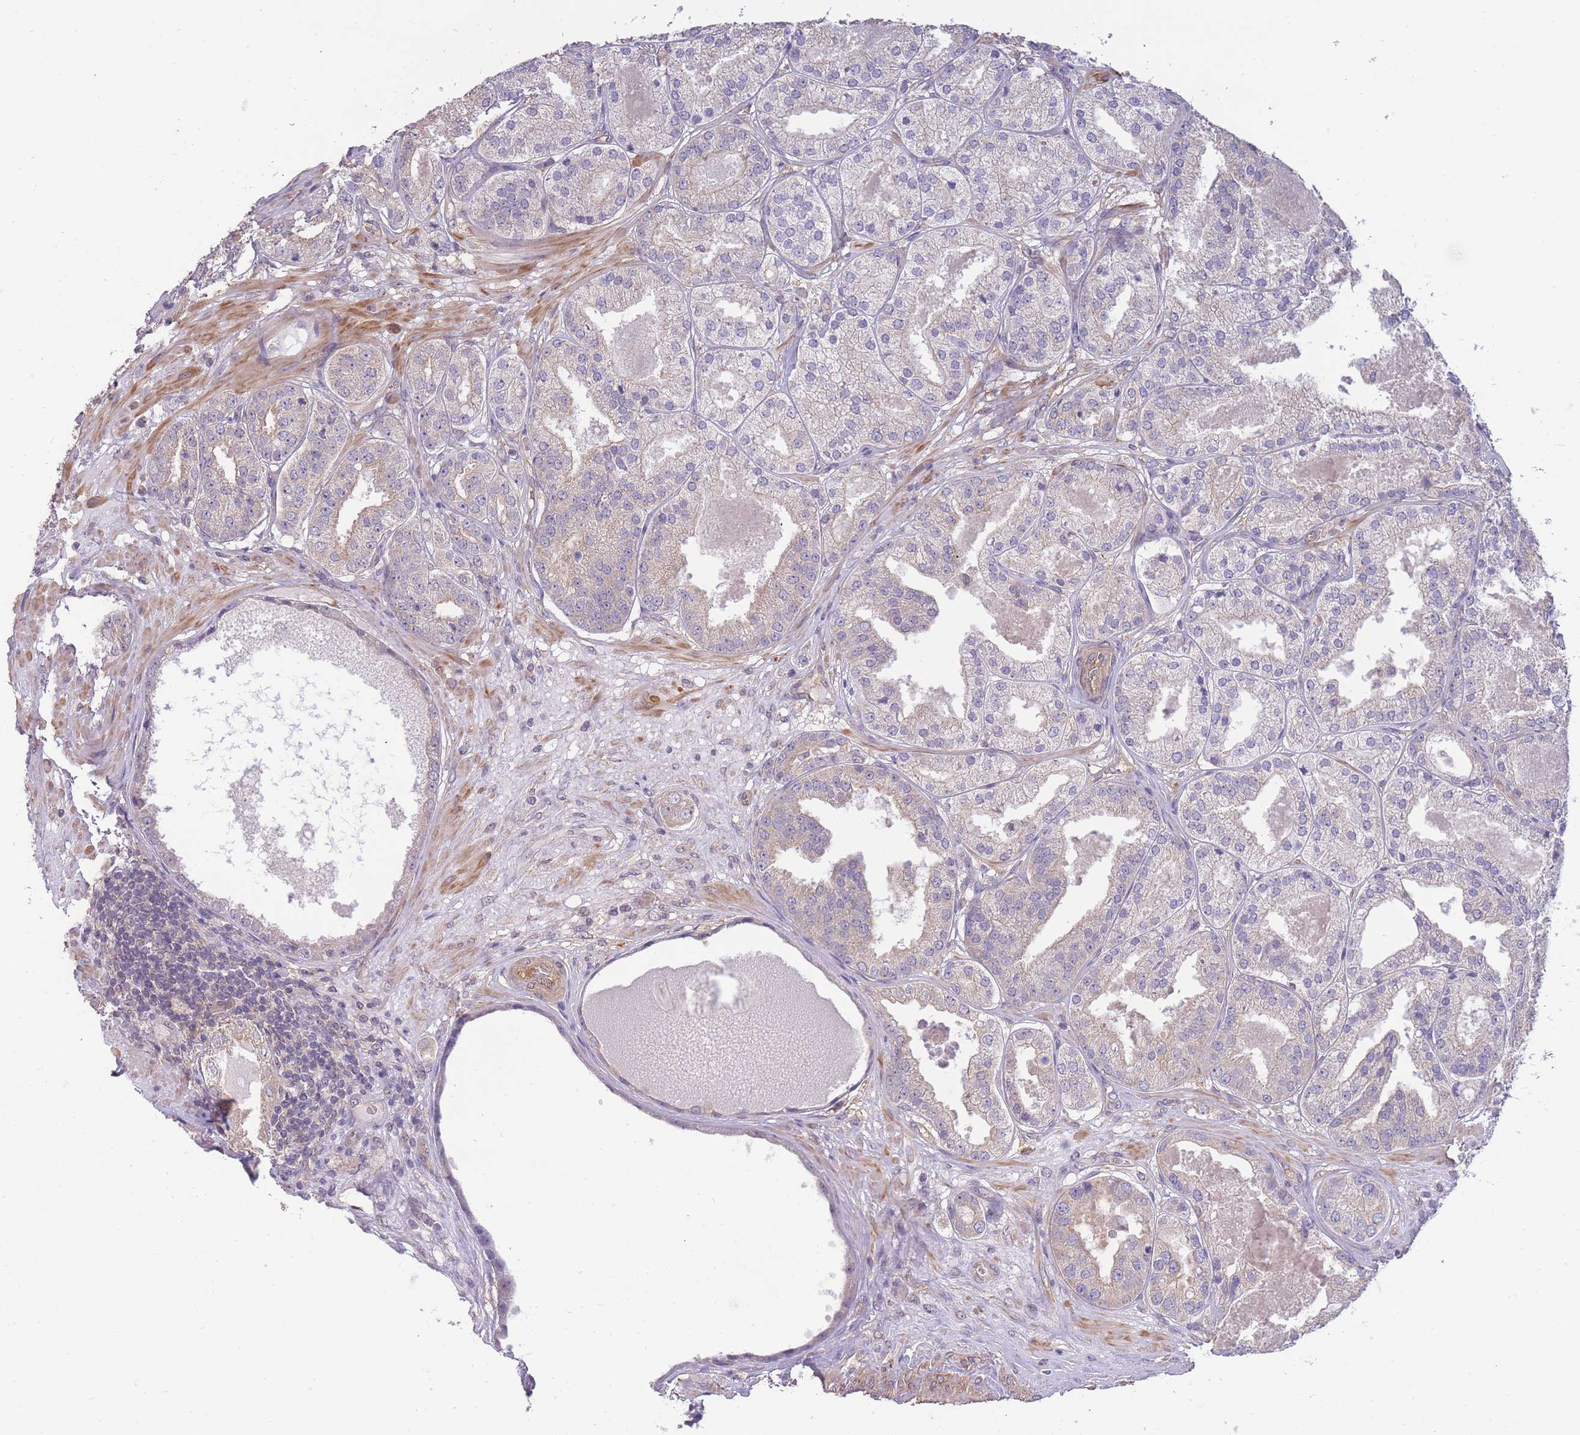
{"staining": {"intensity": "negative", "quantity": "none", "location": "none"}, "tissue": "prostate cancer", "cell_type": "Tumor cells", "image_type": "cancer", "snomed": [{"axis": "morphology", "description": "Adenocarcinoma, High grade"}, {"axis": "topography", "description": "Prostate"}], "caption": "Tumor cells are negative for protein expression in human prostate cancer (adenocarcinoma (high-grade)).", "gene": "SMC6", "patient": {"sex": "male", "age": 63}}